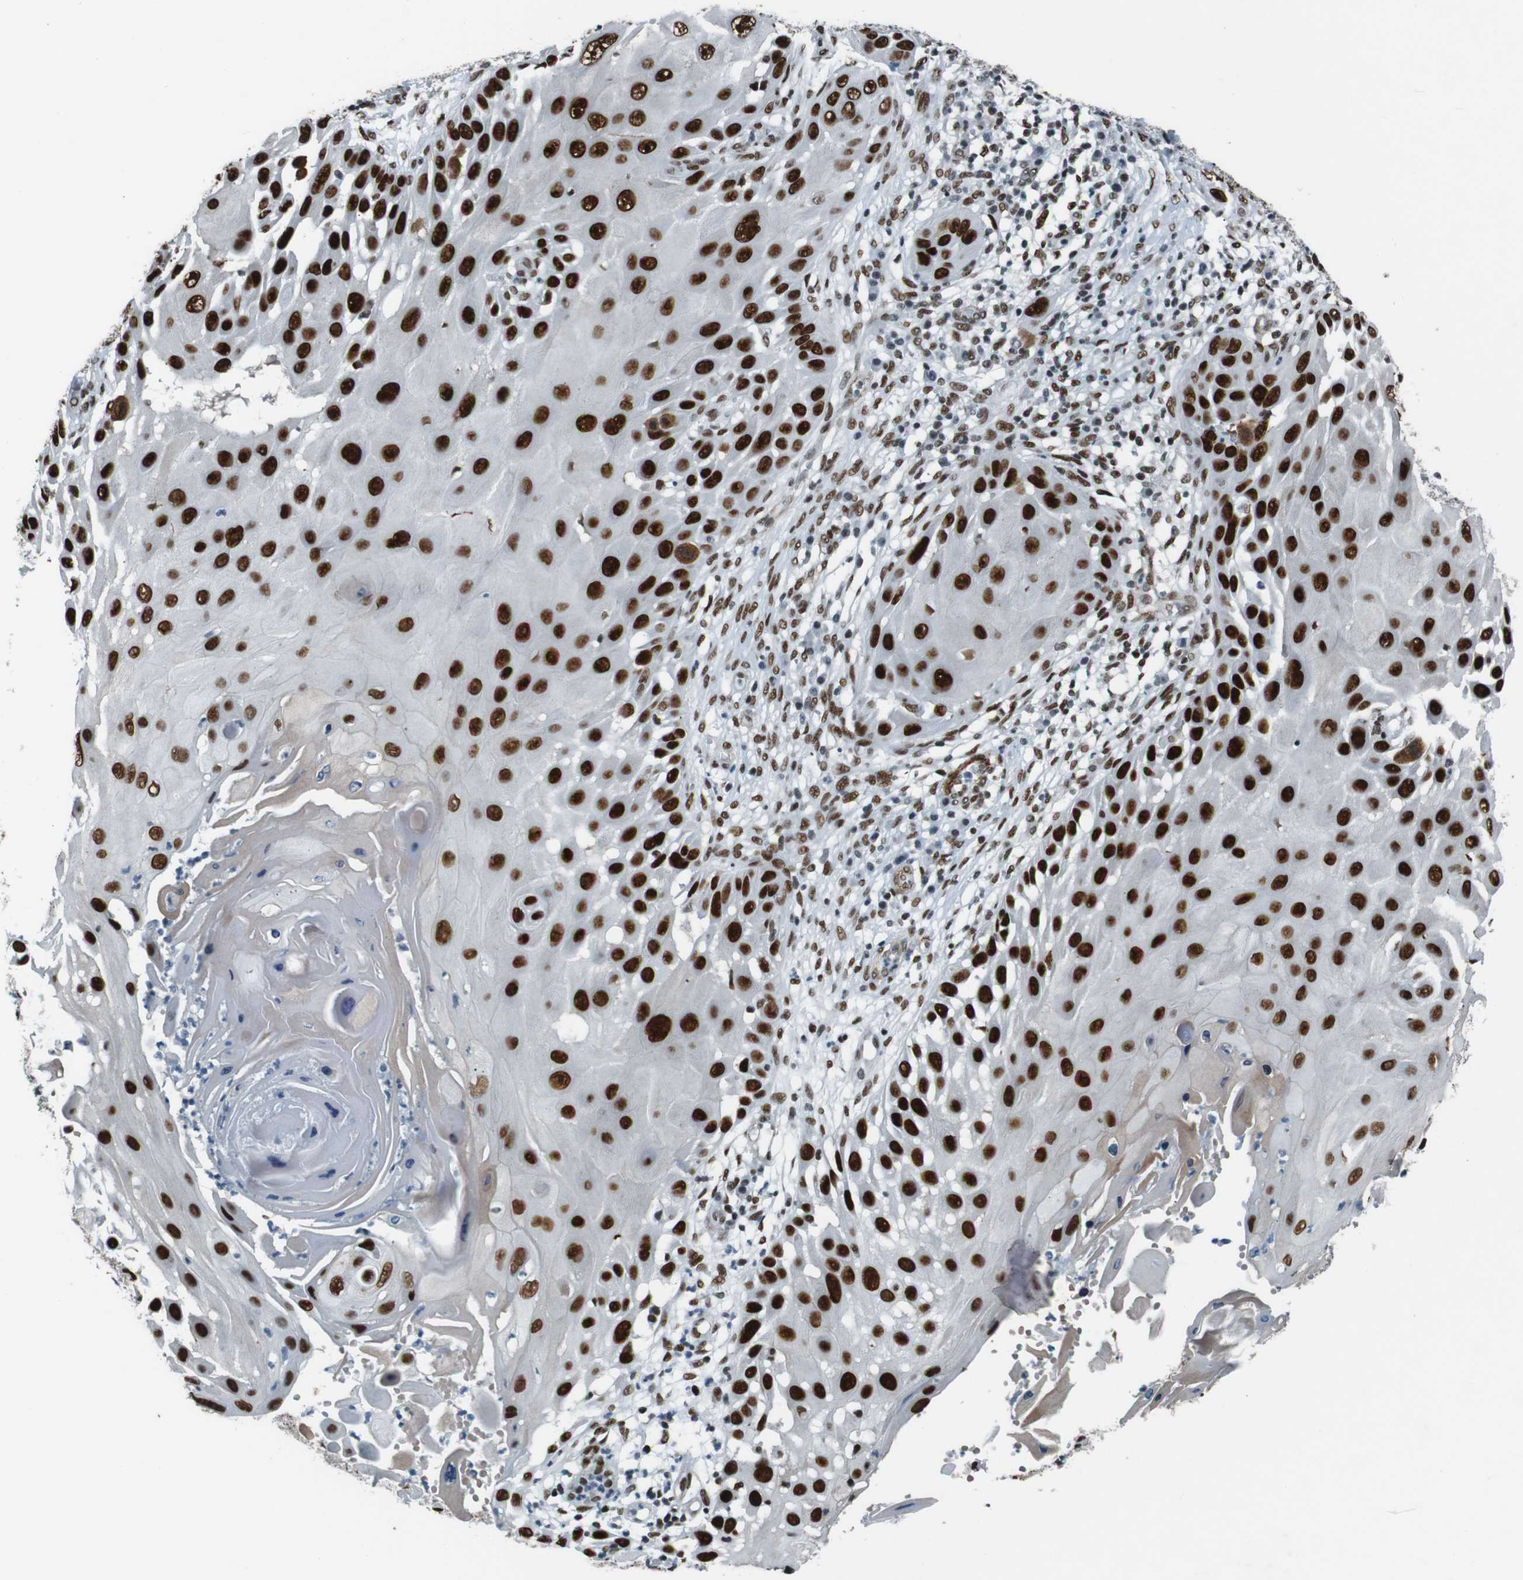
{"staining": {"intensity": "strong", "quantity": ">75%", "location": "nuclear"}, "tissue": "skin cancer", "cell_type": "Tumor cells", "image_type": "cancer", "snomed": [{"axis": "morphology", "description": "Squamous cell carcinoma, NOS"}, {"axis": "topography", "description": "Skin"}], "caption": "A micrograph showing strong nuclear expression in about >75% of tumor cells in skin cancer (squamous cell carcinoma), as visualized by brown immunohistochemical staining.", "gene": "HEXIM1", "patient": {"sex": "female", "age": 44}}